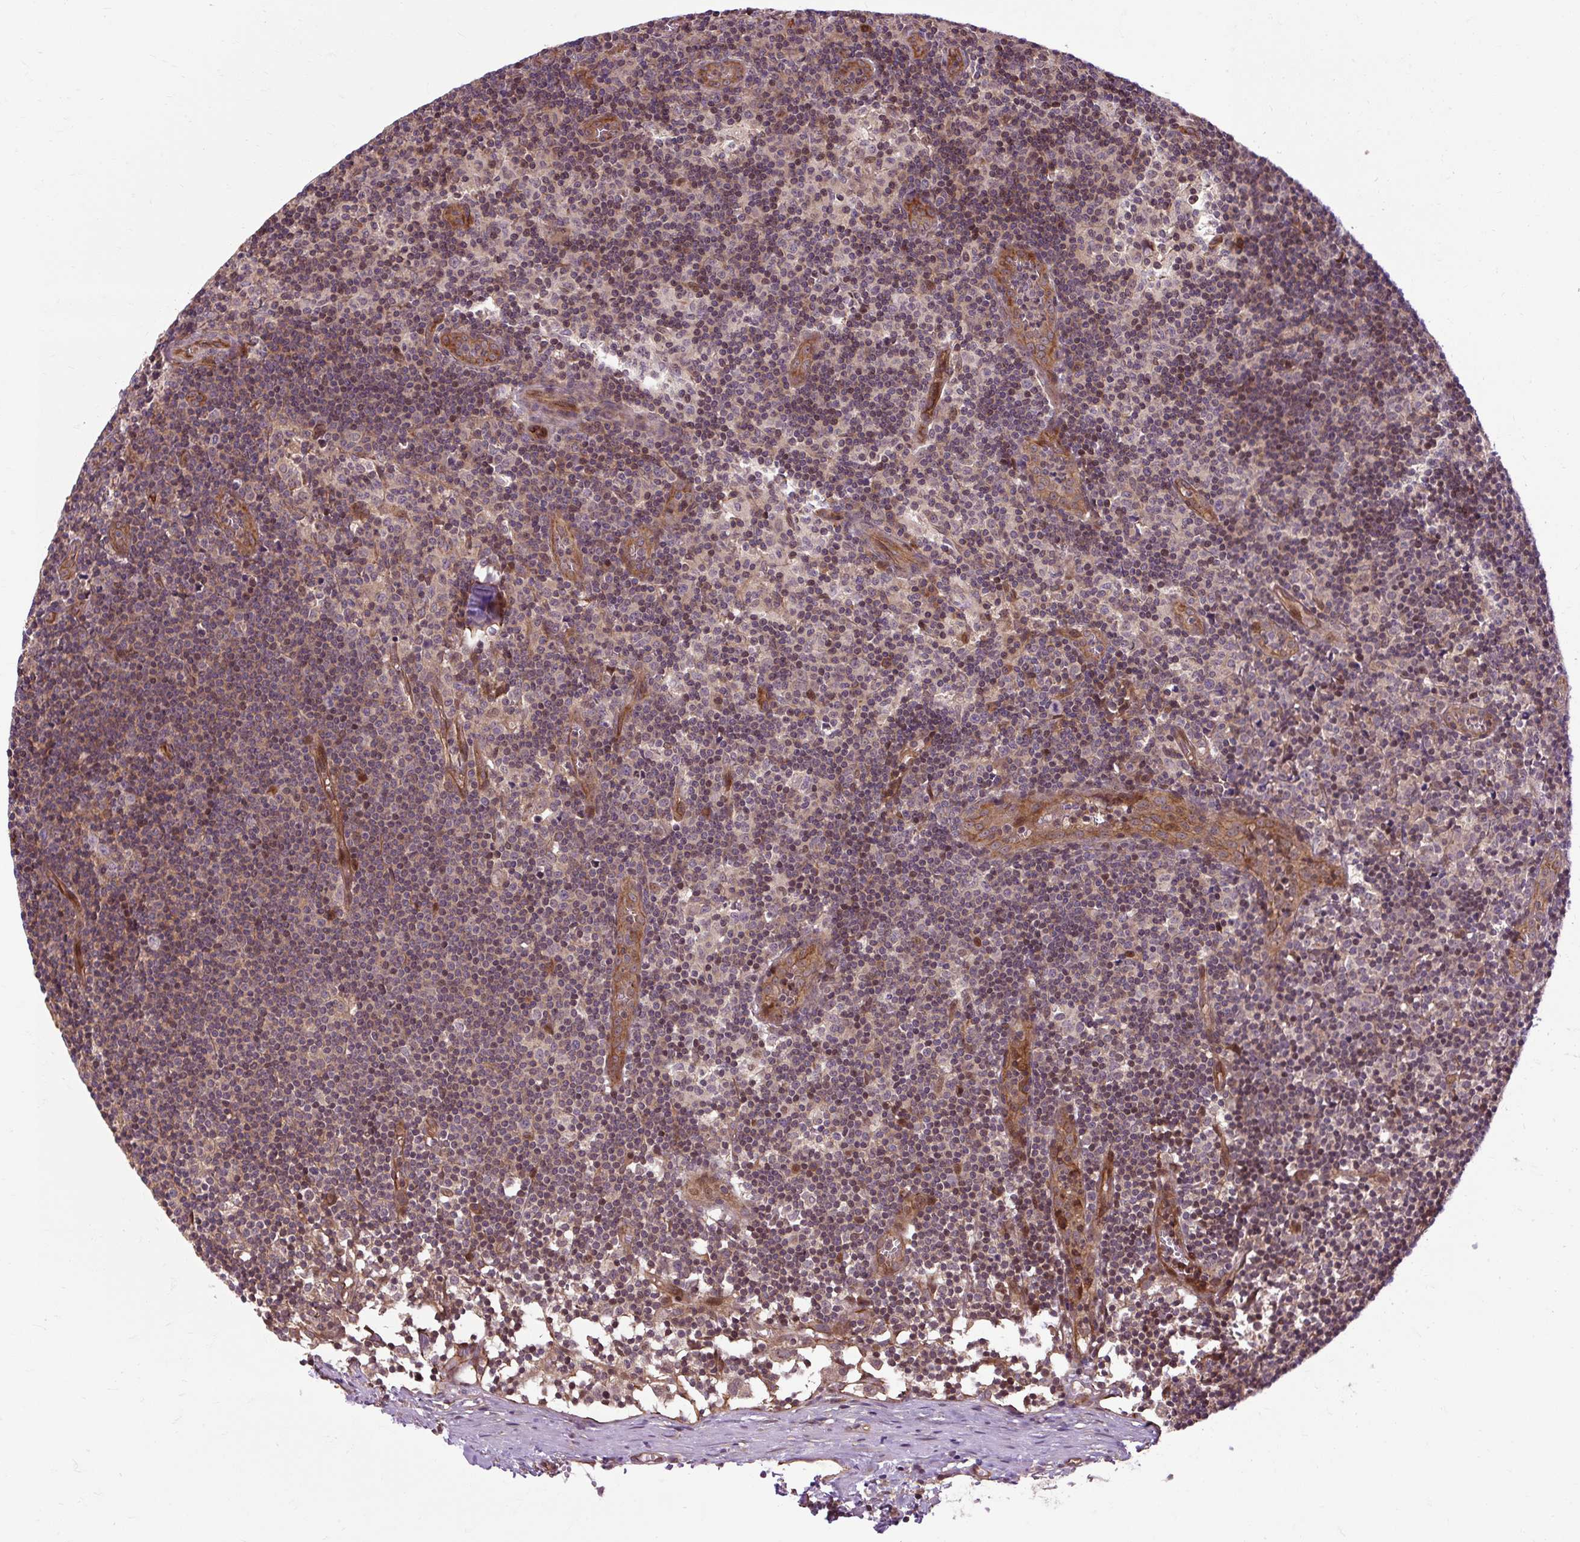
{"staining": {"intensity": "negative", "quantity": "none", "location": "none"}, "tissue": "lymph node", "cell_type": "Germinal center cells", "image_type": "normal", "snomed": [{"axis": "morphology", "description": "Normal tissue, NOS"}, {"axis": "topography", "description": "Lymph node"}], "caption": "Lymph node stained for a protein using immunohistochemistry (IHC) displays no expression germinal center cells.", "gene": "CCDC93", "patient": {"sex": "female", "age": 45}}